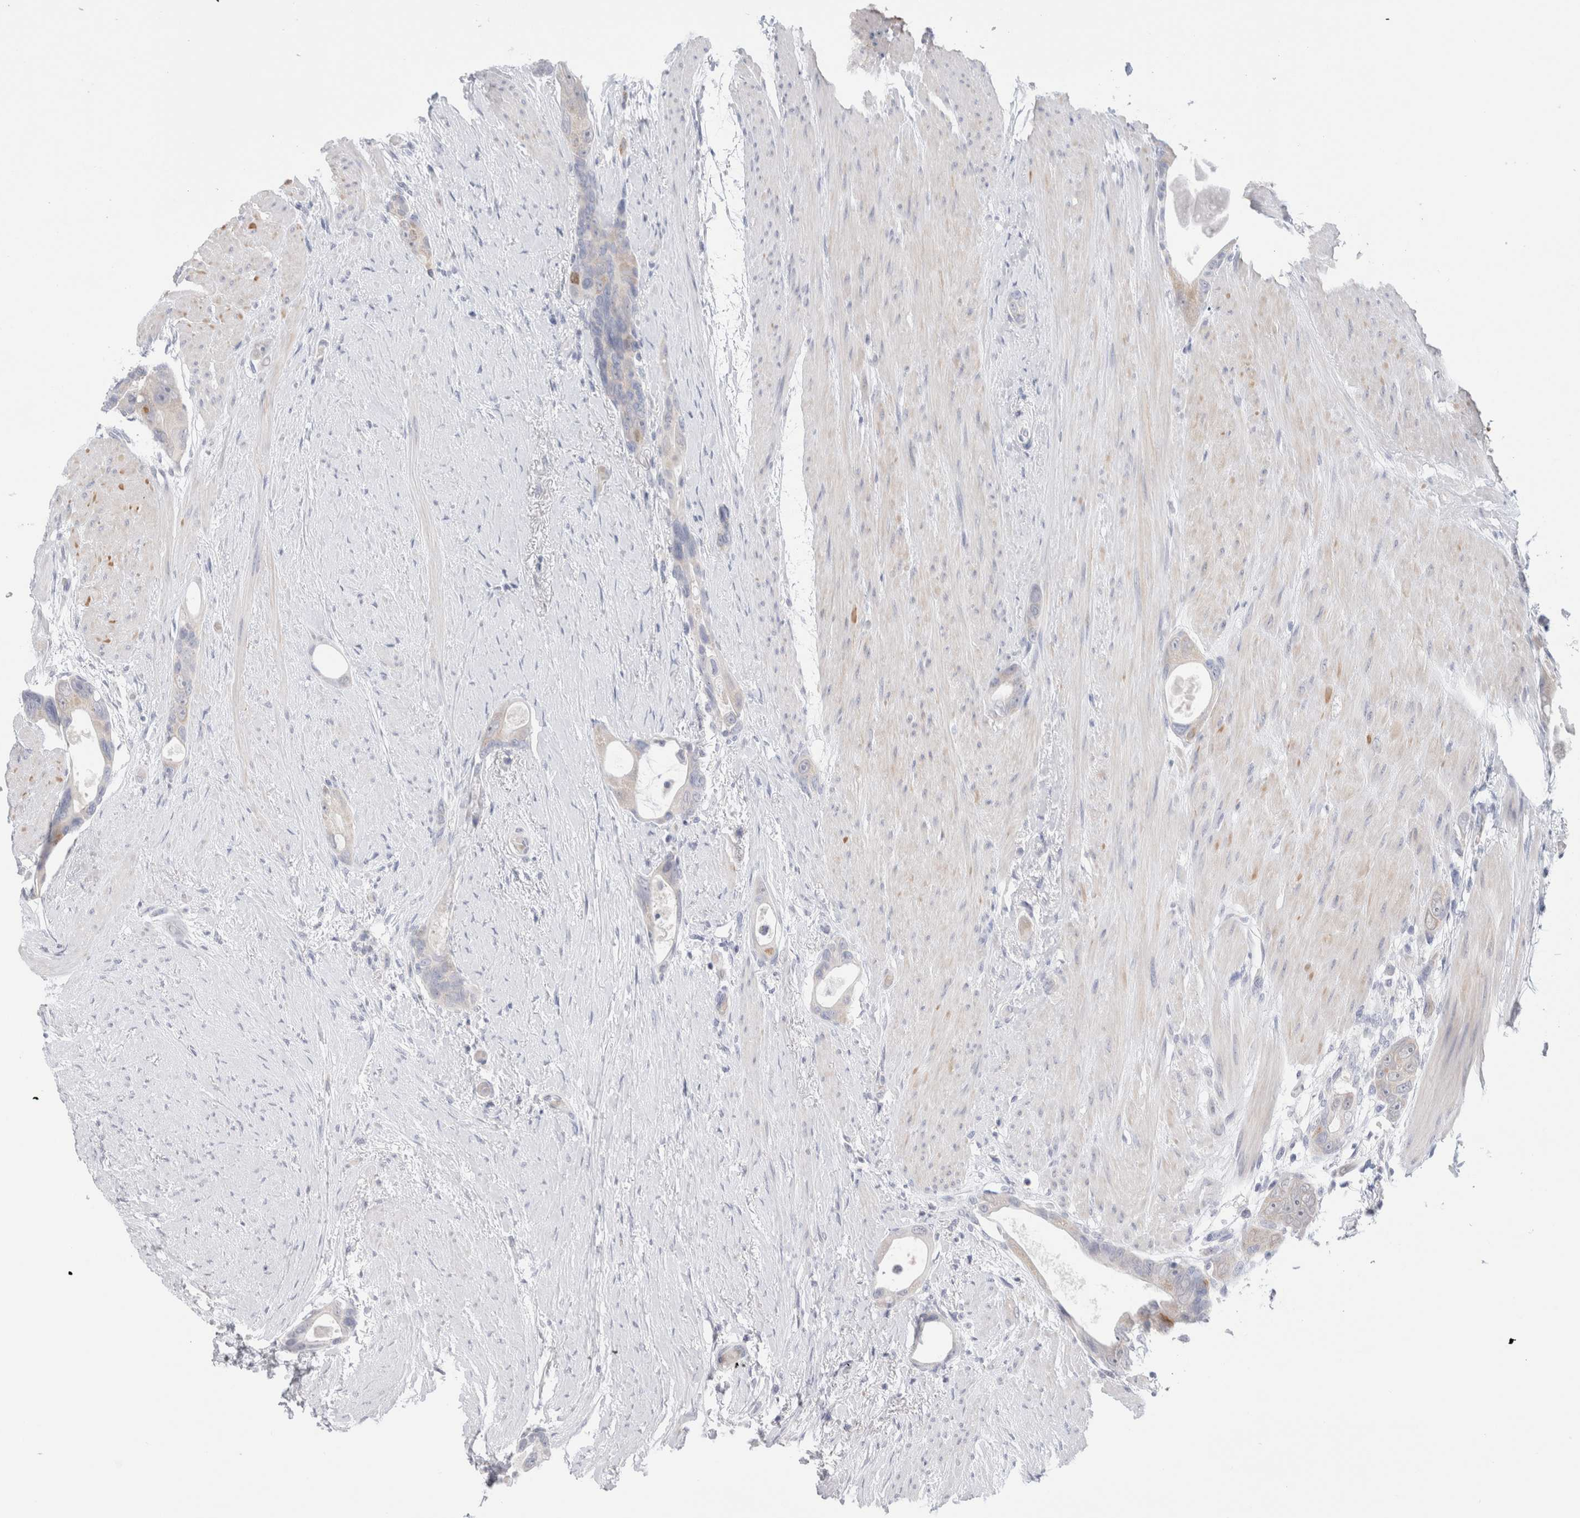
{"staining": {"intensity": "negative", "quantity": "none", "location": "none"}, "tissue": "colorectal cancer", "cell_type": "Tumor cells", "image_type": "cancer", "snomed": [{"axis": "morphology", "description": "Adenocarcinoma, NOS"}, {"axis": "topography", "description": "Rectum"}], "caption": "Immunohistochemistry (IHC) micrograph of adenocarcinoma (colorectal) stained for a protein (brown), which shows no staining in tumor cells. The staining was performed using DAB to visualize the protein expression in brown, while the nuclei were stained in blue with hematoxylin (Magnification: 20x).", "gene": "NDOR1", "patient": {"sex": "male", "age": 51}}